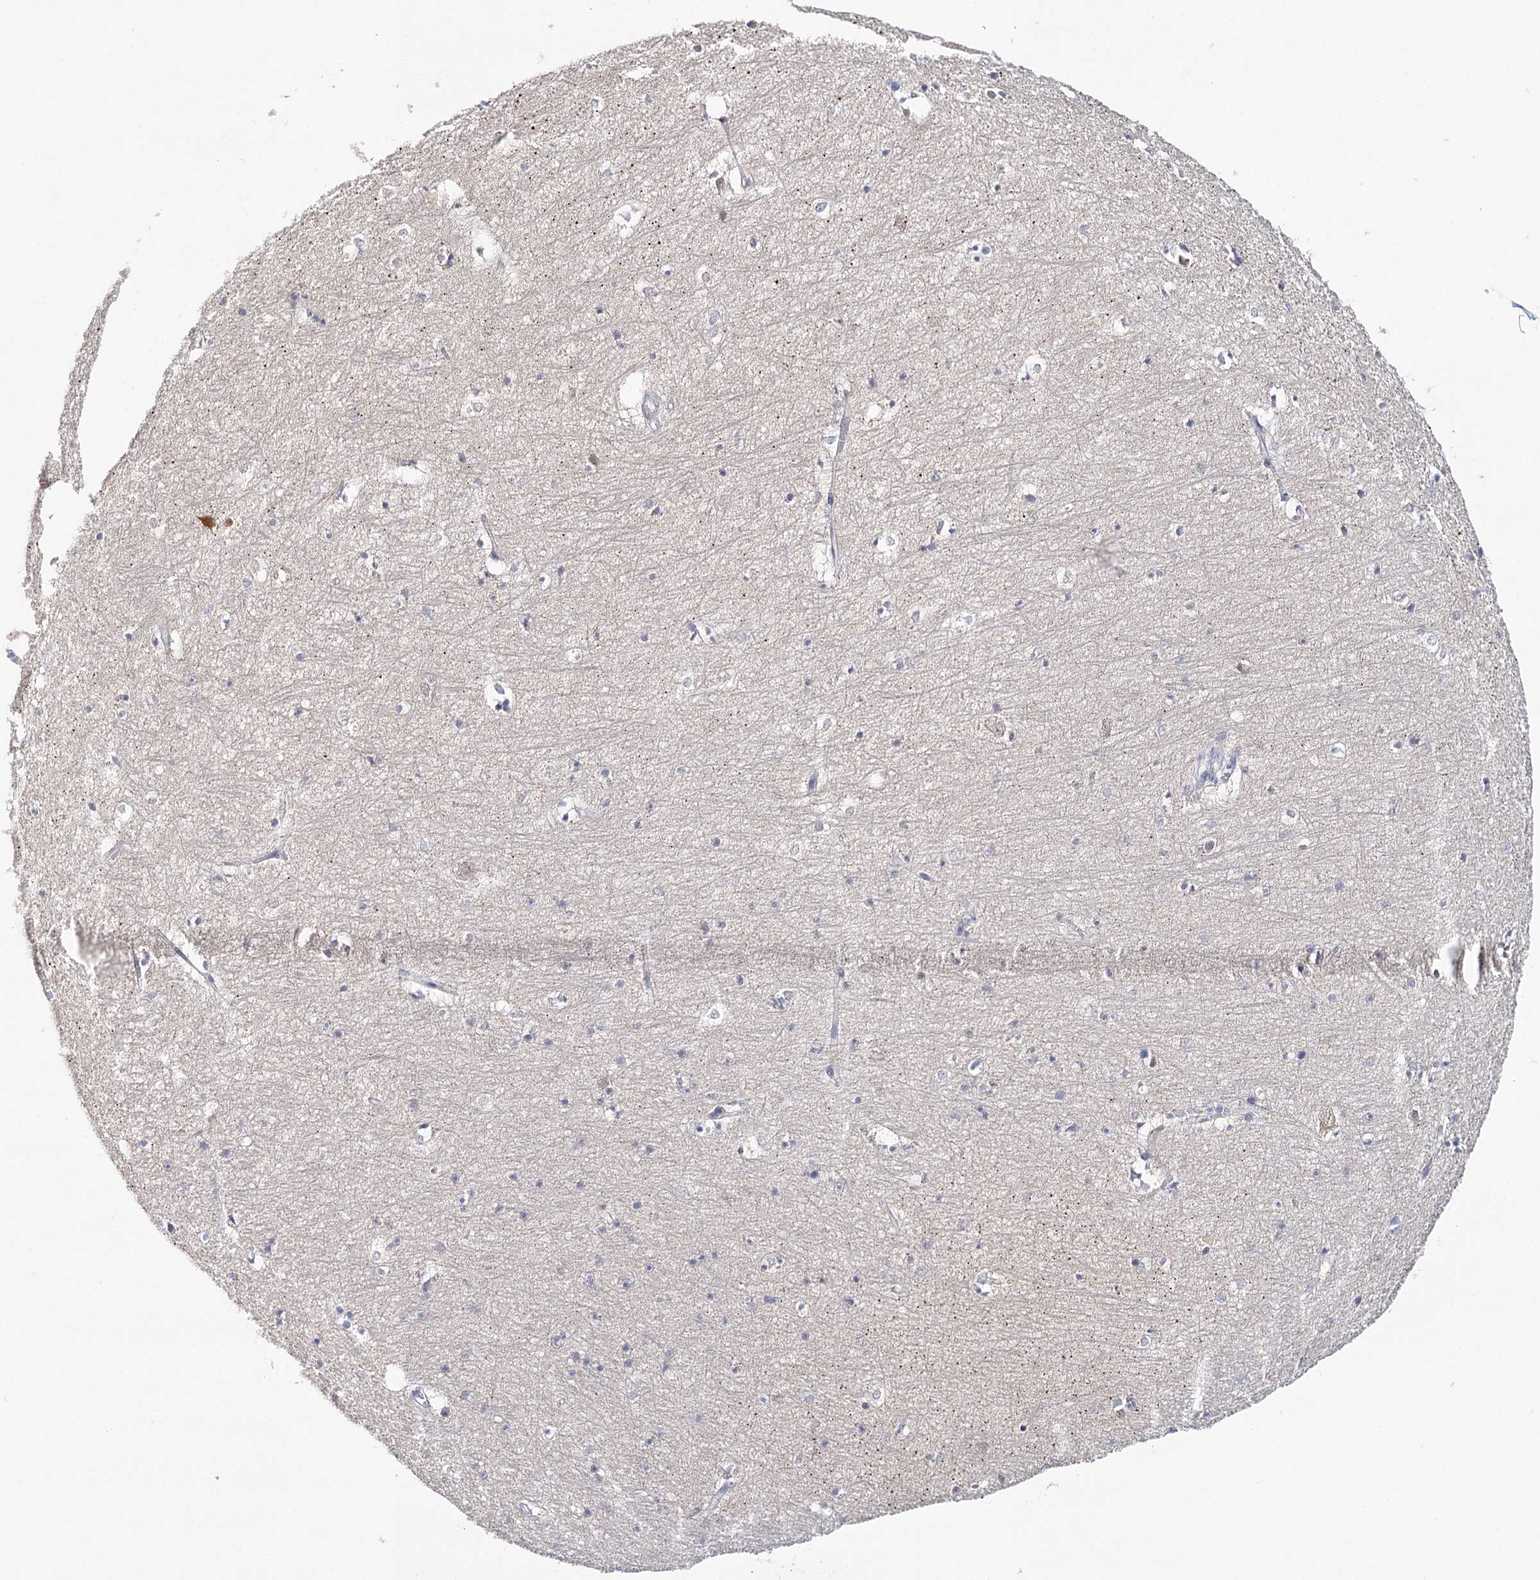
{"staining": {"intensity": "negative", "quantity": "none", "location": "none"}, "tissue": "hippocampus", "cell_type": "Glial cells", "image_type": "normal", "snomed": [{"axis": "morphology", "description": "Normal tissue, NOS"}, {"axis": "topography", "description": "Hippocampus"}], "caption": "DAB (3,3'-diaminobenzidine) immunohistochemical staining of benign human hippocampus displays no significant positivity in glial cells.", "gene": "HSPA4L", "patient": {"sex": "female", "age": 64}}